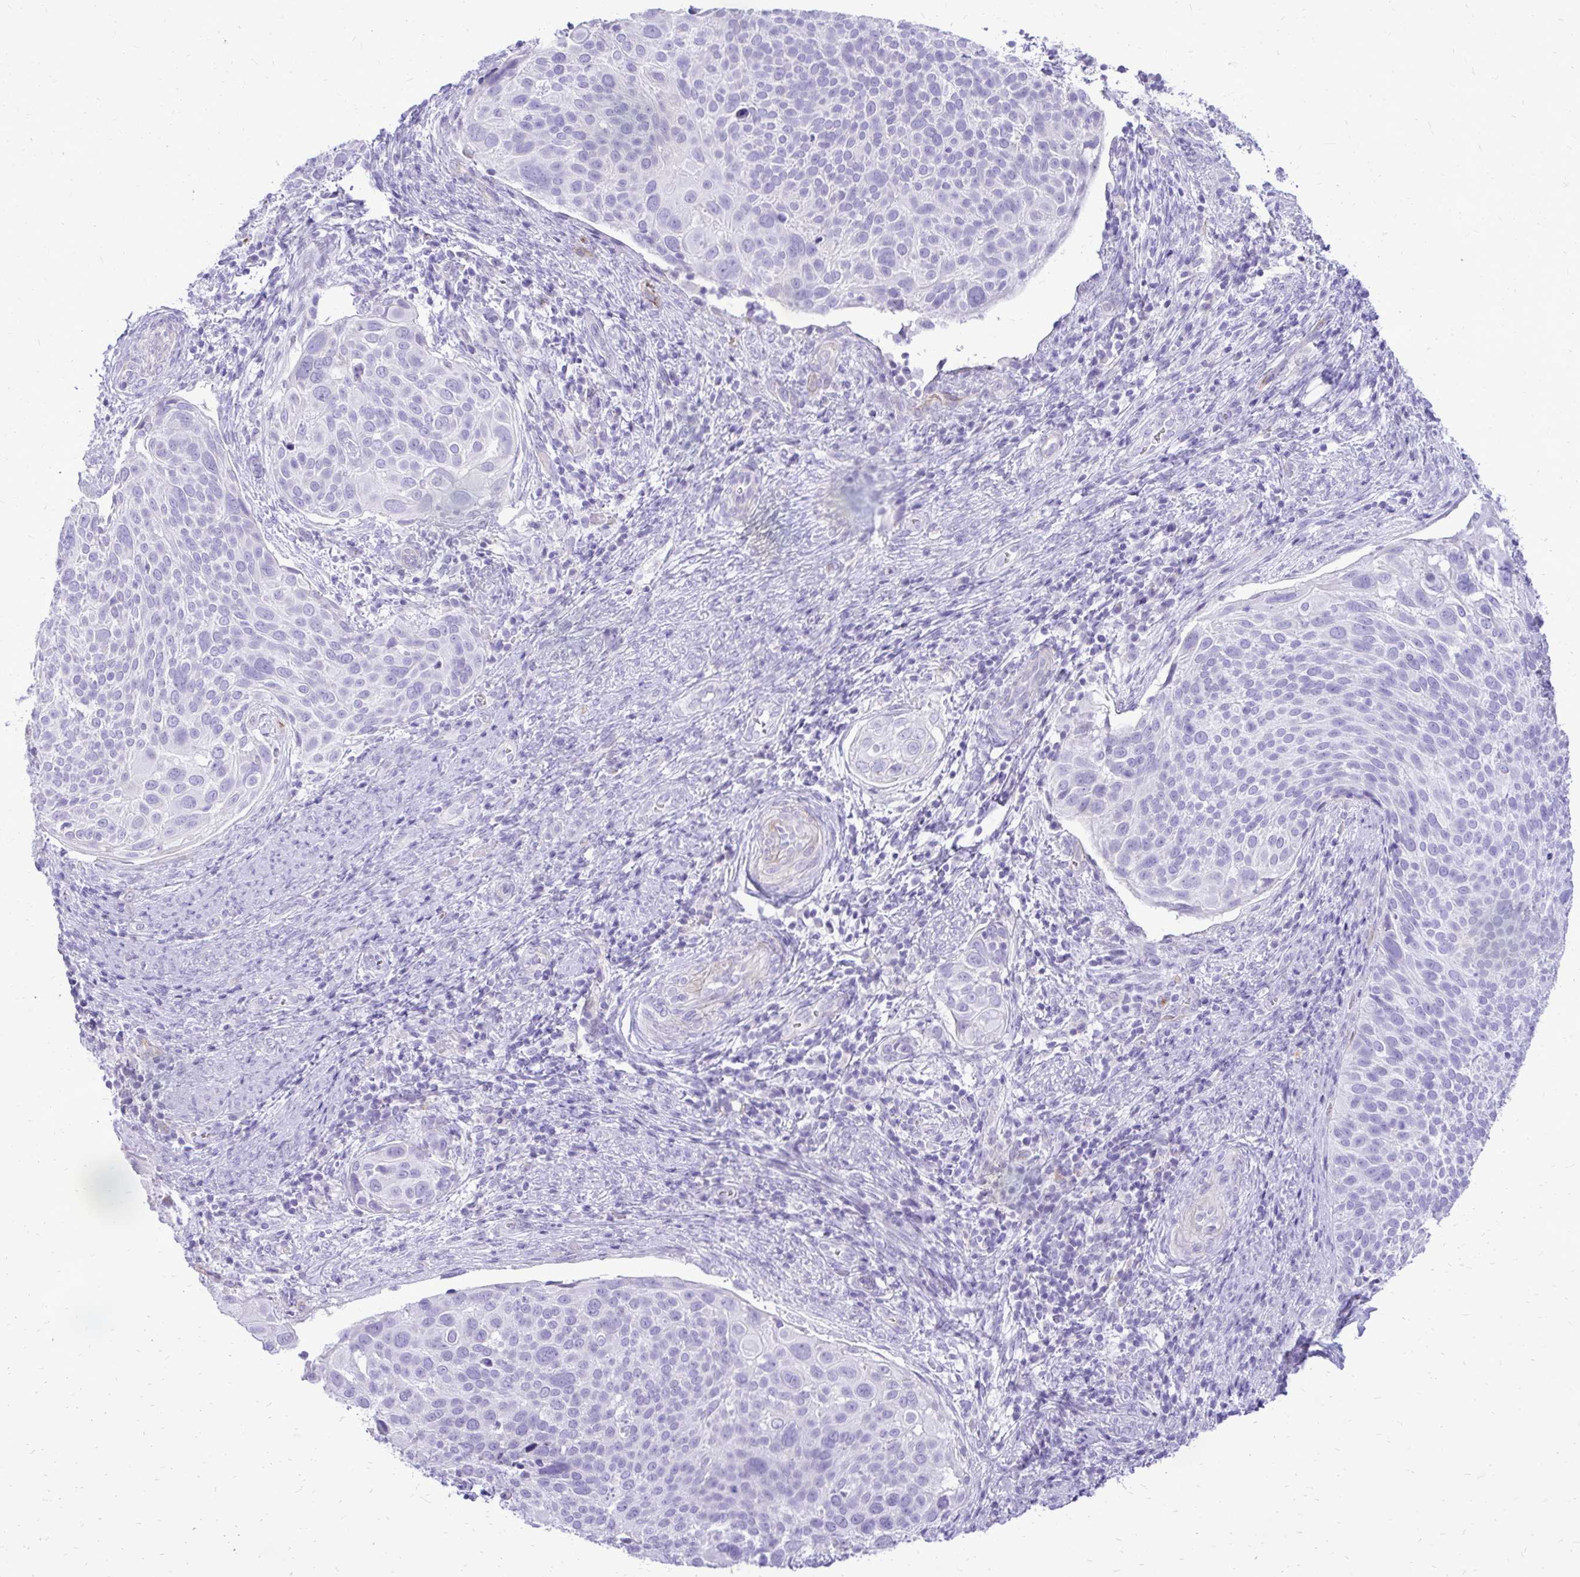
{"staining": {"intensity": "negative", "quantity": "none", "location": "none"}, "tissue": "cervical cancer", "cell_type": "Tumor cells", "image_type": "cancer", "snomed": [{"axis": "morphology", "description": "Squamous cell carcinoma, NOS"}, {"axis": "topography", "description": "Cervix"}], "caption": "This is an immunohistochemistry photomicrograph of human cervical squamous cell carcinoma. There is no positivity in tumor cells.", "gene": "PELI3", "patient": {"sex": "female", "age": 39}}